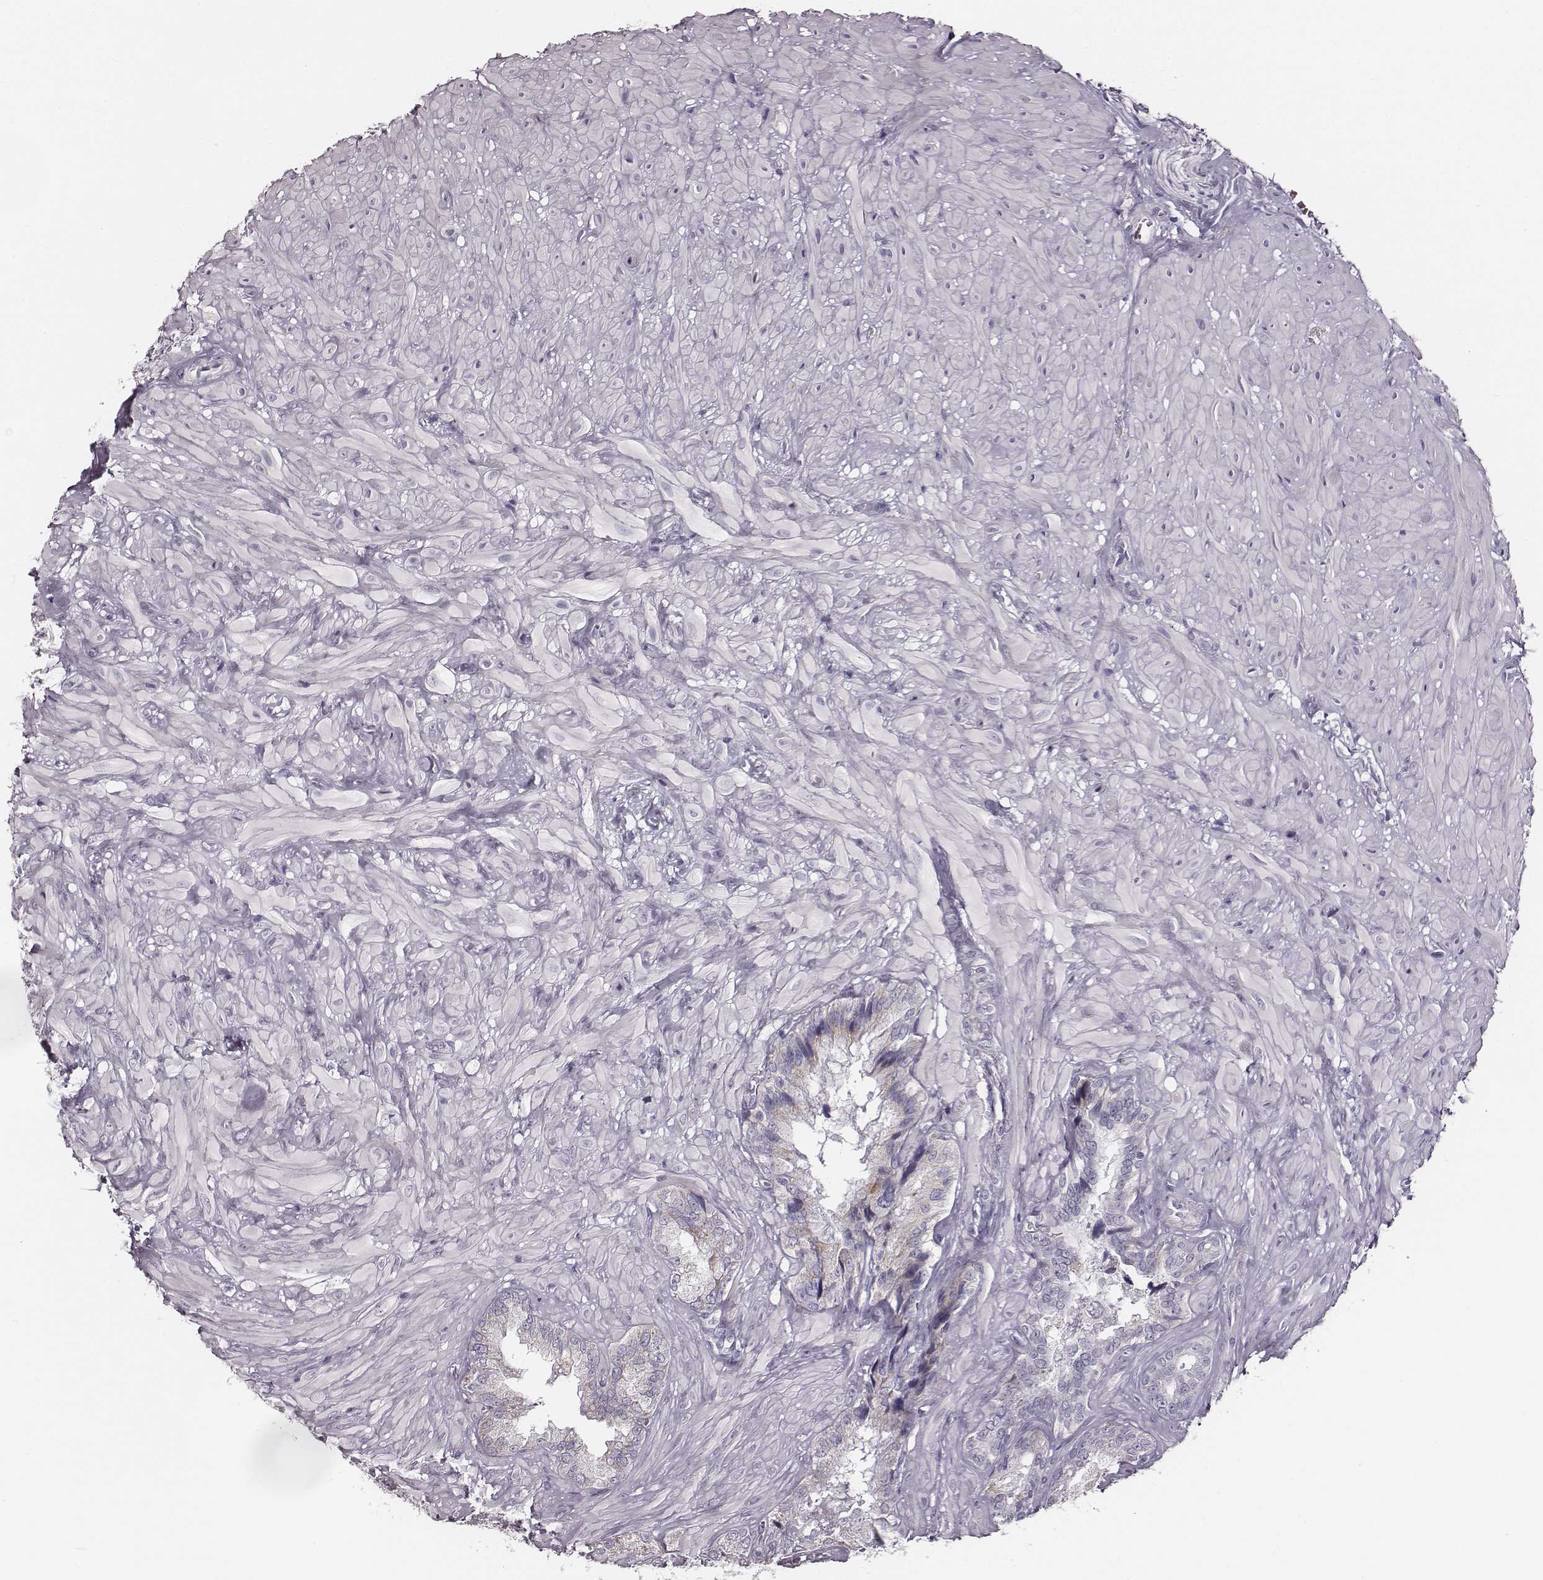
{"staining": {"intensity": "weak", "quantity": "<25%", "location": "cytoplasmic/membranous"}, "tissue": "seminal vesicle", "cell_type": "Glandular cells", "image_type": "normal", "snomed": [{"axis": "morphology", "description": "Normal tissue, NOS"}, {"axis": "topography", "description": "Seminal veicle"}], "caption": "Immunohistochemistry (IHC) histopathology image of unremarkable seminal vesicle stained for a protein (brown), which exhibits no expression in glandular cells. The staining was performed using DAB (3,3'-diaminobenzidine) to visualize the protein expression in brown, while the nuclei were stained in blue with hematoxylin (Magnification: 20x).", "gene": "UBL4B", "patient": {"sex": "male", "age": 72}}